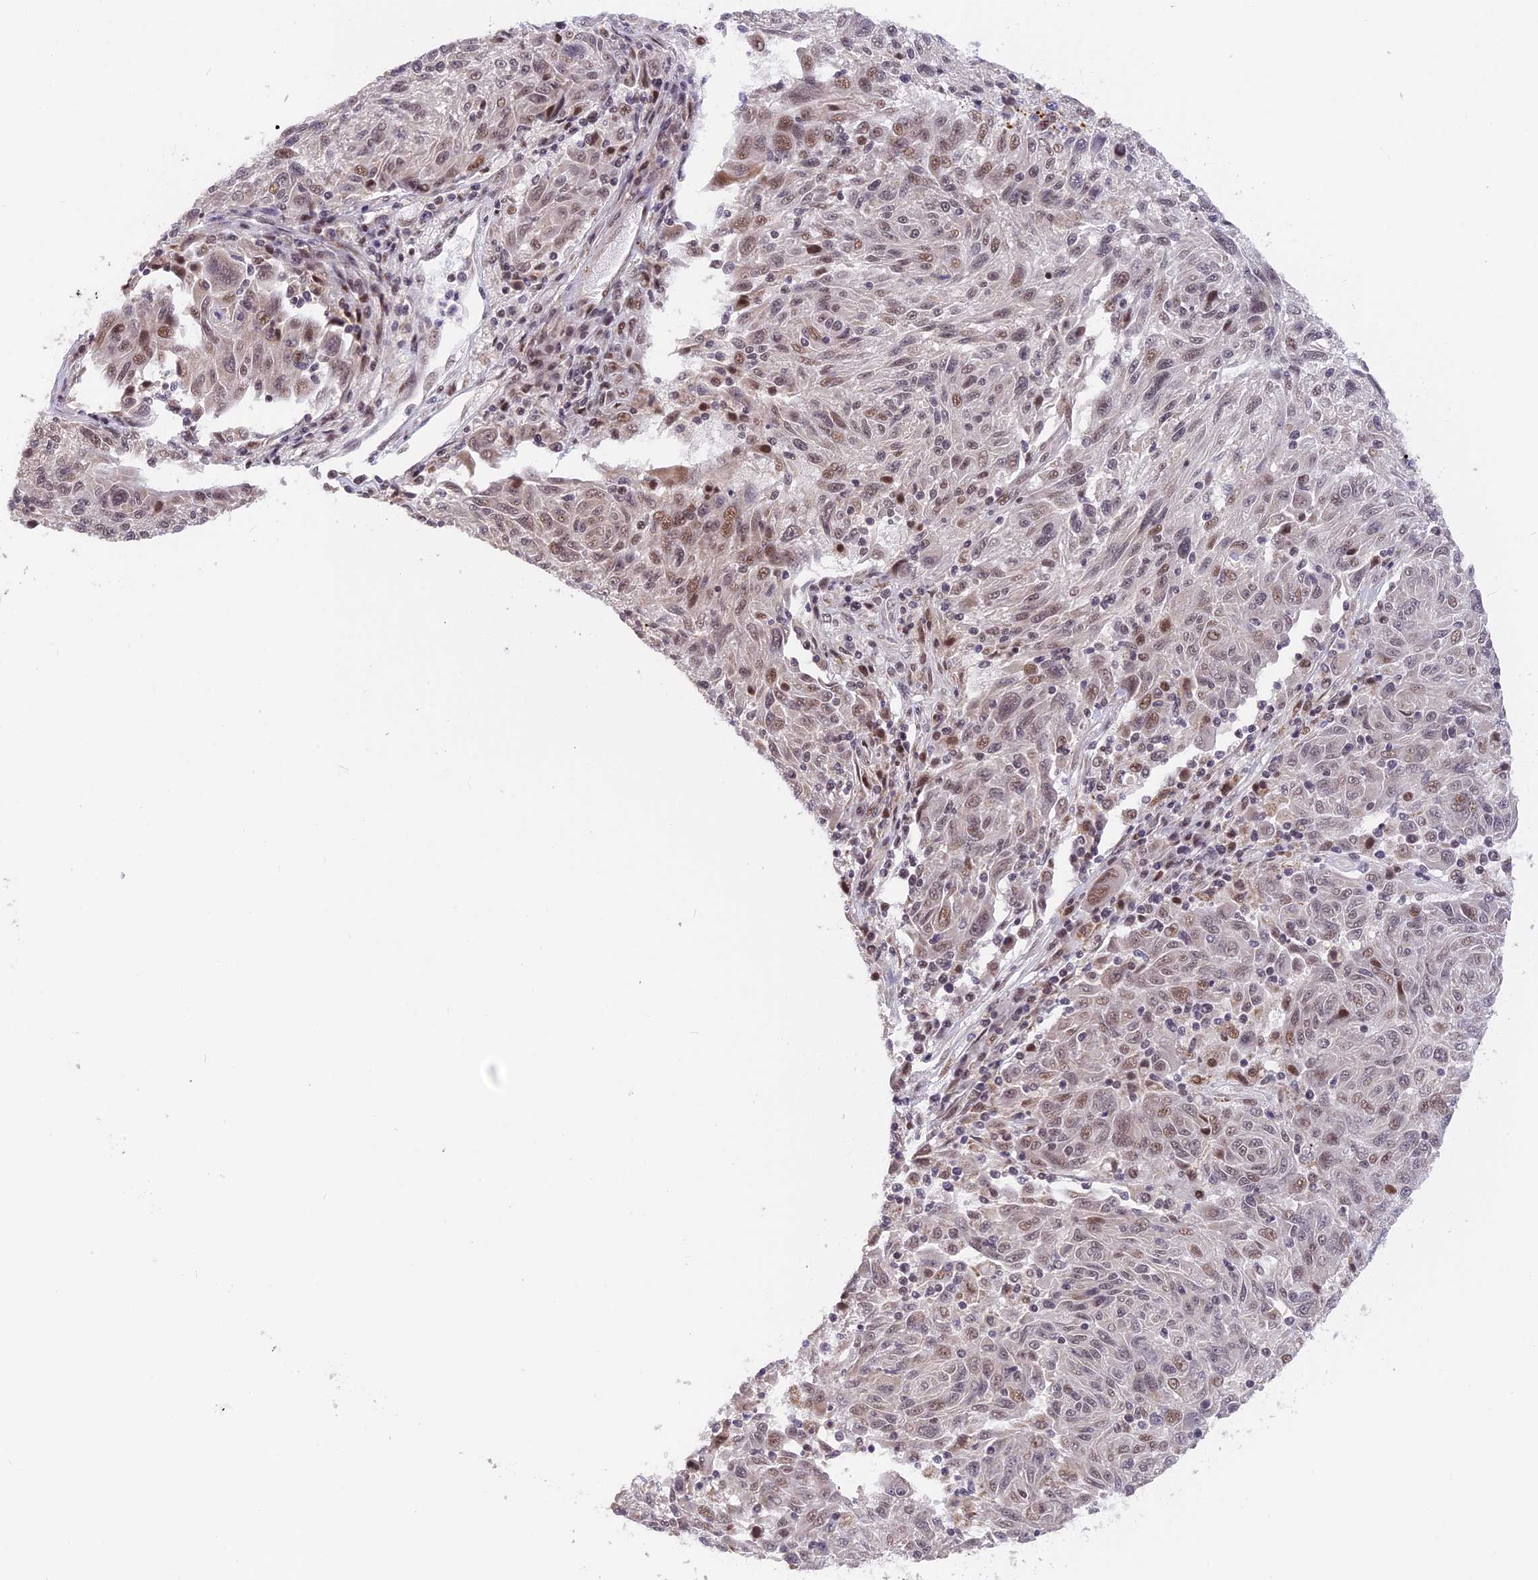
{"staining": {"intensity": "moderate", "quantity": "<25%", "location": "nuclear"}, "tissue": "melanoma", "cell_type": "Tumor cells", "image_type": "cancer", "snomed": [{"axis": "morphology", "description": "Malignant melanoma, NOS"}, {"axis": "topography", "description": "Skin"}], "caption": "IHC image of neoplastic tissue: malignant melanoma stained using immunohistochemistry (IHC) exhibits low levels of moderate protein expression localized specifically in the nuclear of tumor cells, appearing as a nuclear brown color.", "gene": "POLR2C", "patient": {"sex": "male", "age": 53}}